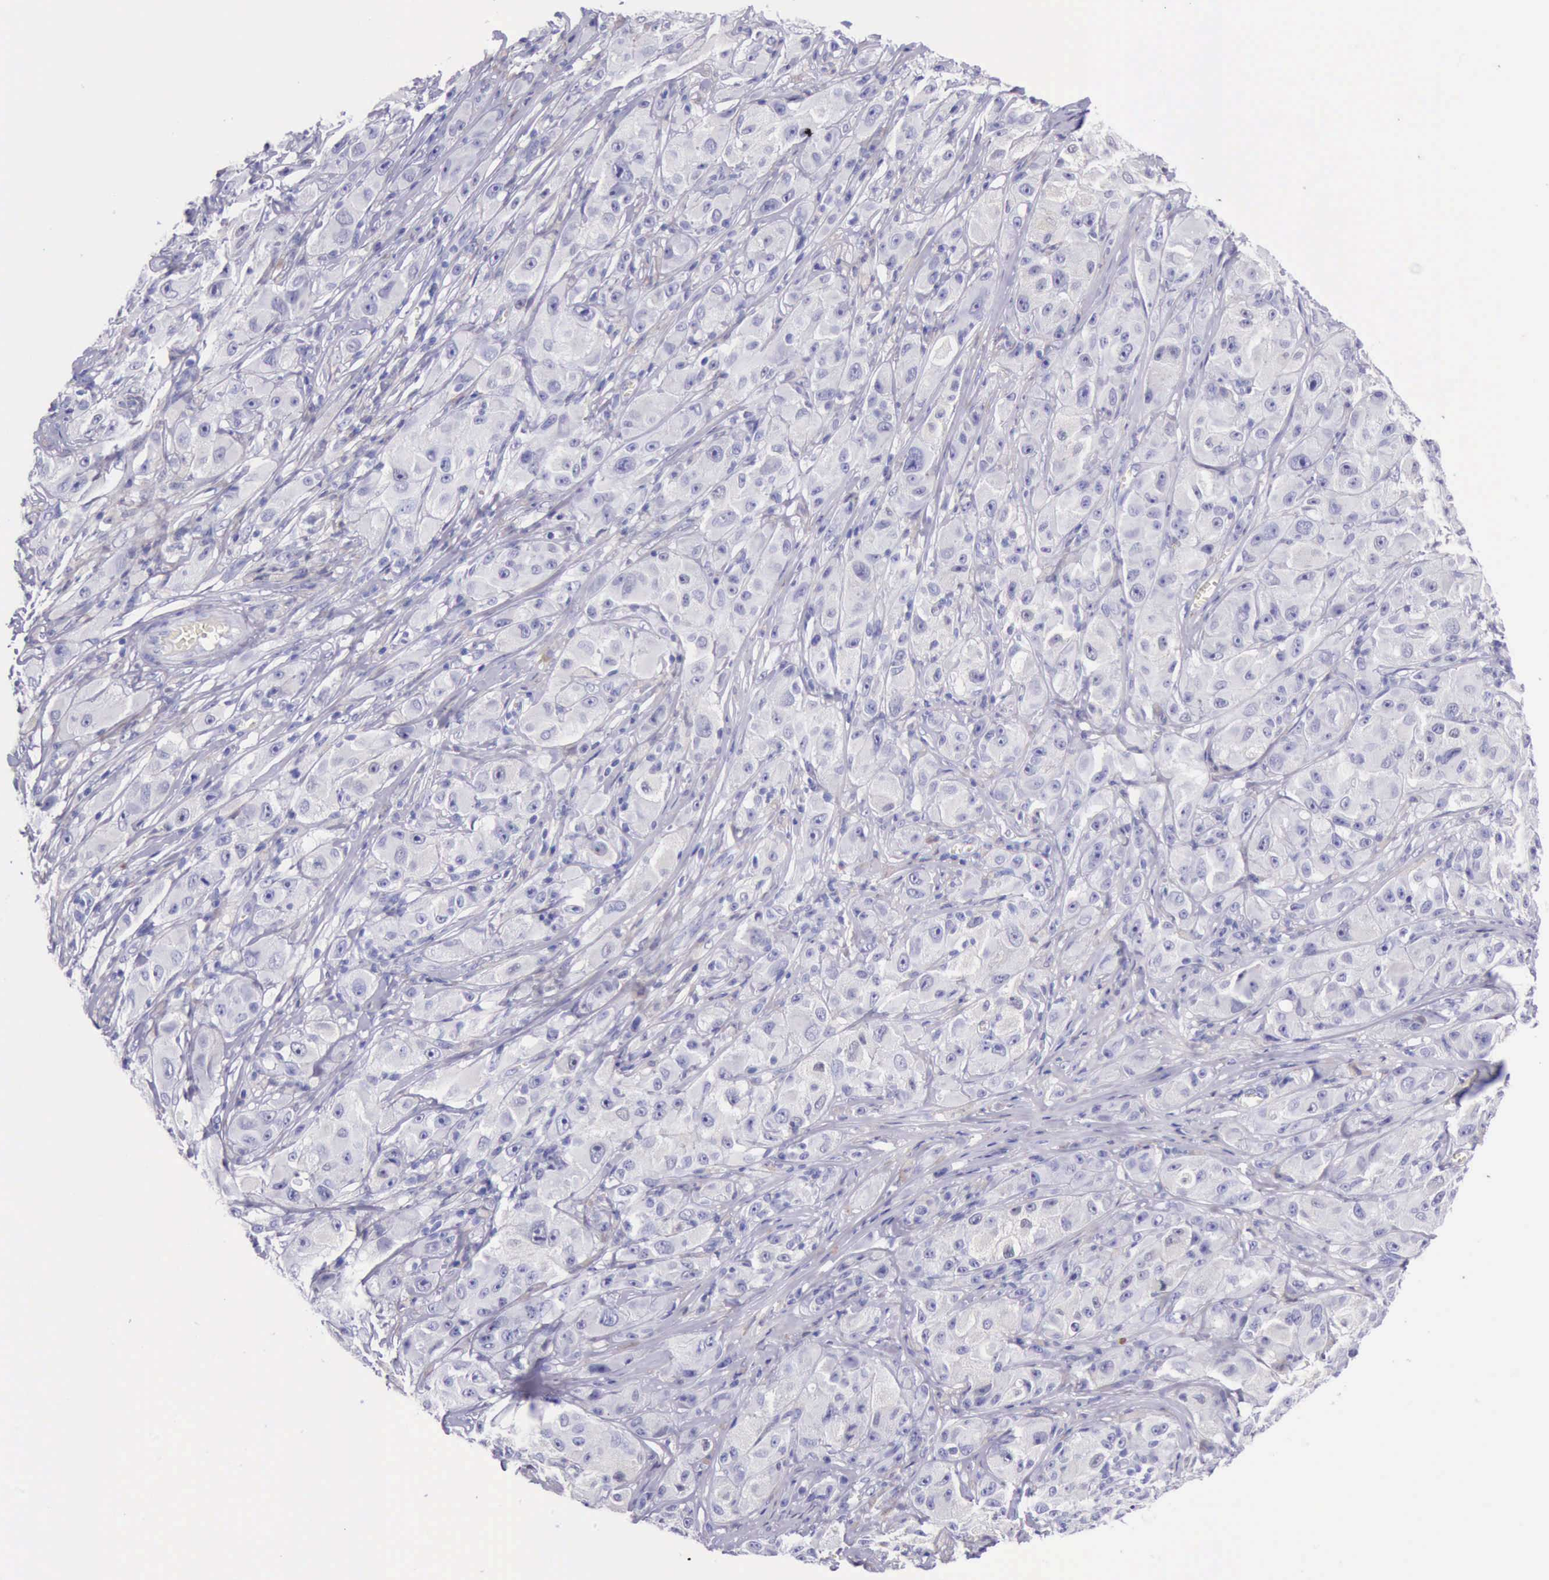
{"staining": {"intensity": "negative", "quantity": "none", "location": "none"}, "tissue": "melanoma", "cell_type": "Tumor cells", "image_type": "cancer", "snomed": [{"axis": "morphology", "description": "Malignant melanoma, NOS"}, {"axis": "topography", "description": "Skin"}], "caption": "A high-resolution histopathology image shows IHC staining of malignant melanoma, which reveals no significant expression in tumor cells.", "gene": "KRT8", "patient": {"sex": "male", "age": 56}}